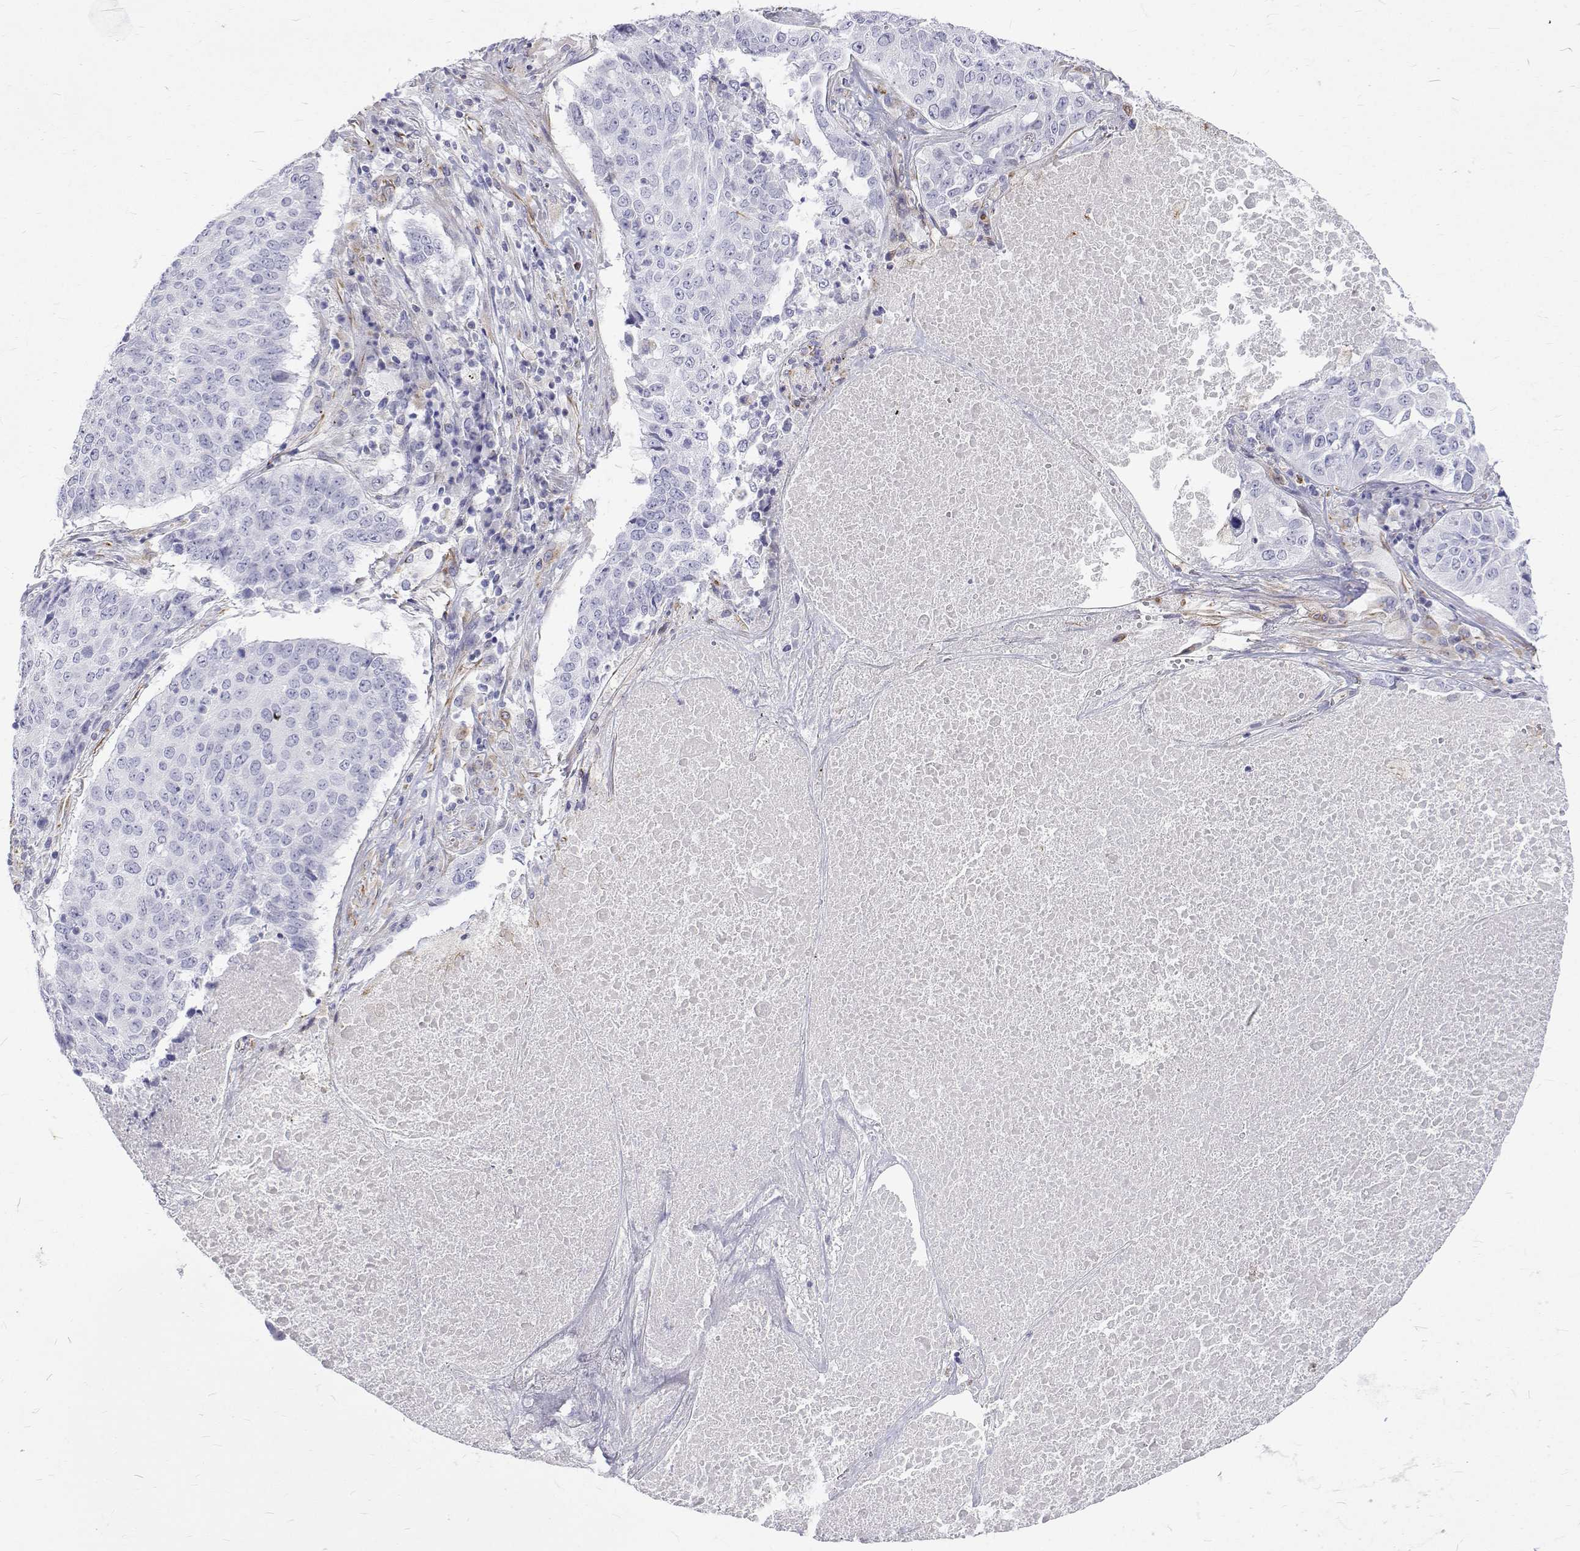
{"staining": {"intensity": "negative", "quantity": "none", "location": "none"}, "tissue": "lung cancer", "cell_type": "Tumor cells", "image_type": "cancer", "snomed": [{"axis": "morphology", "description": "Normal tissue, NOS"}, {"axis": "morphology", "description": "Squamous cell carcinoma, NOS"}, {"axis": "topography", "description": "Bronchus"}, {"axis": "topography", "description": "Lung"}], "caption": "A photomicrograph of human squamous cell carcinoma (lung) is negative for staining in tumor cells.", "gene": "OPRPN", "patient": {"sex": "male", "age": 64}}